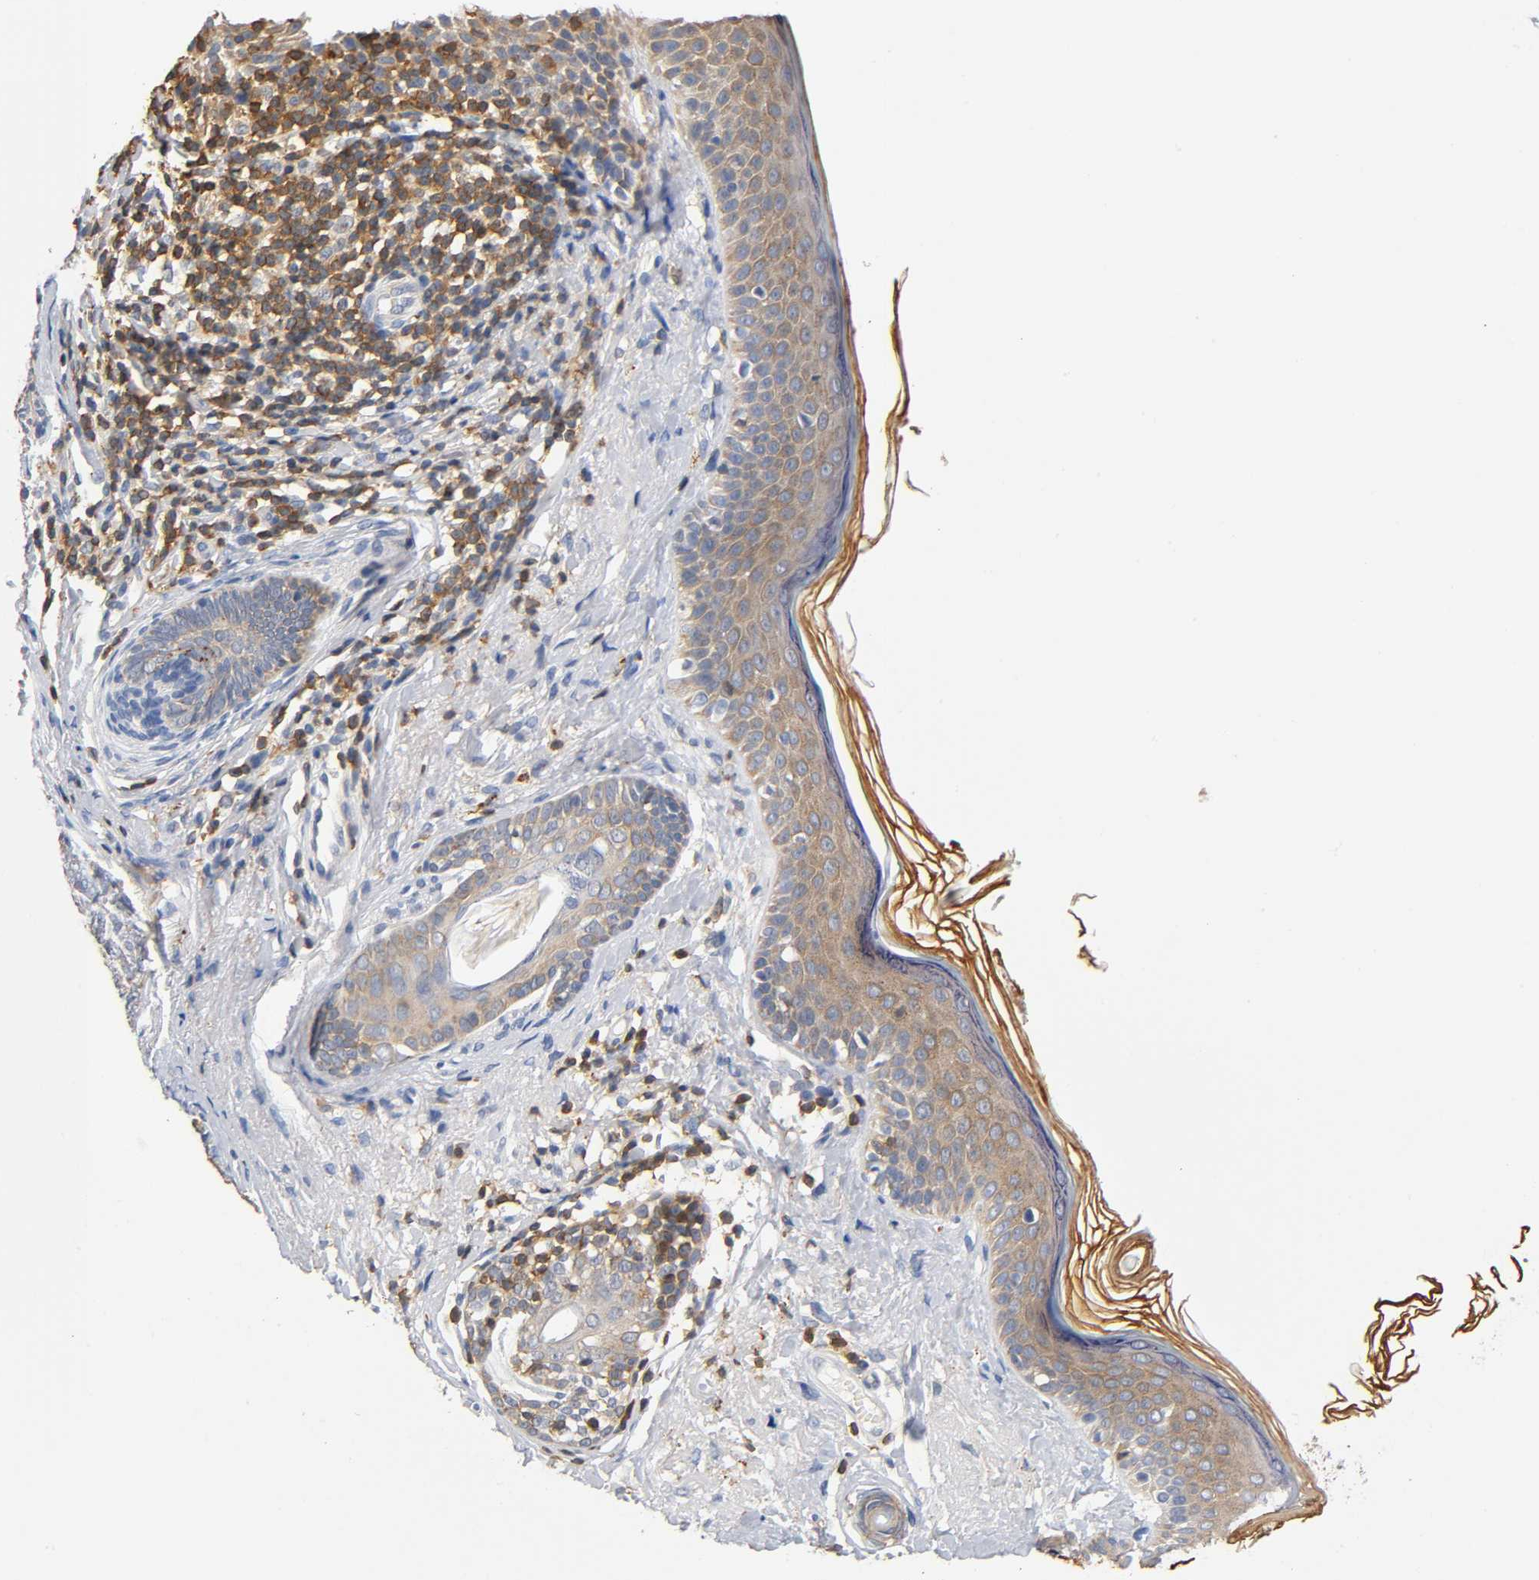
{"staining": {"intensity": "weak", "quantity": ">75%", "location": "cytoplasmic/membranous"}, "tissue": "skin cancer", "cell_type": "Tumor cells", "image_type": "cancer", "snomed": [{"axis": "morphology", "description": "Normal tissue, NOS"}, {"axis": "morphology", "description": "Basal cell carcinoma"}, {"axis": "topography", "description": "Skin"}], "caption": "Immunohistochemistry photomicrograph of human skin cancer (basal cell carcinoma) stained for a protein (brown), which exhibits low levels of weak cytoplasmic/membranous expression in about >75% of tumor cells.", "gene": "UCKL1", "patient": {"sex": "female", "age": 69}}